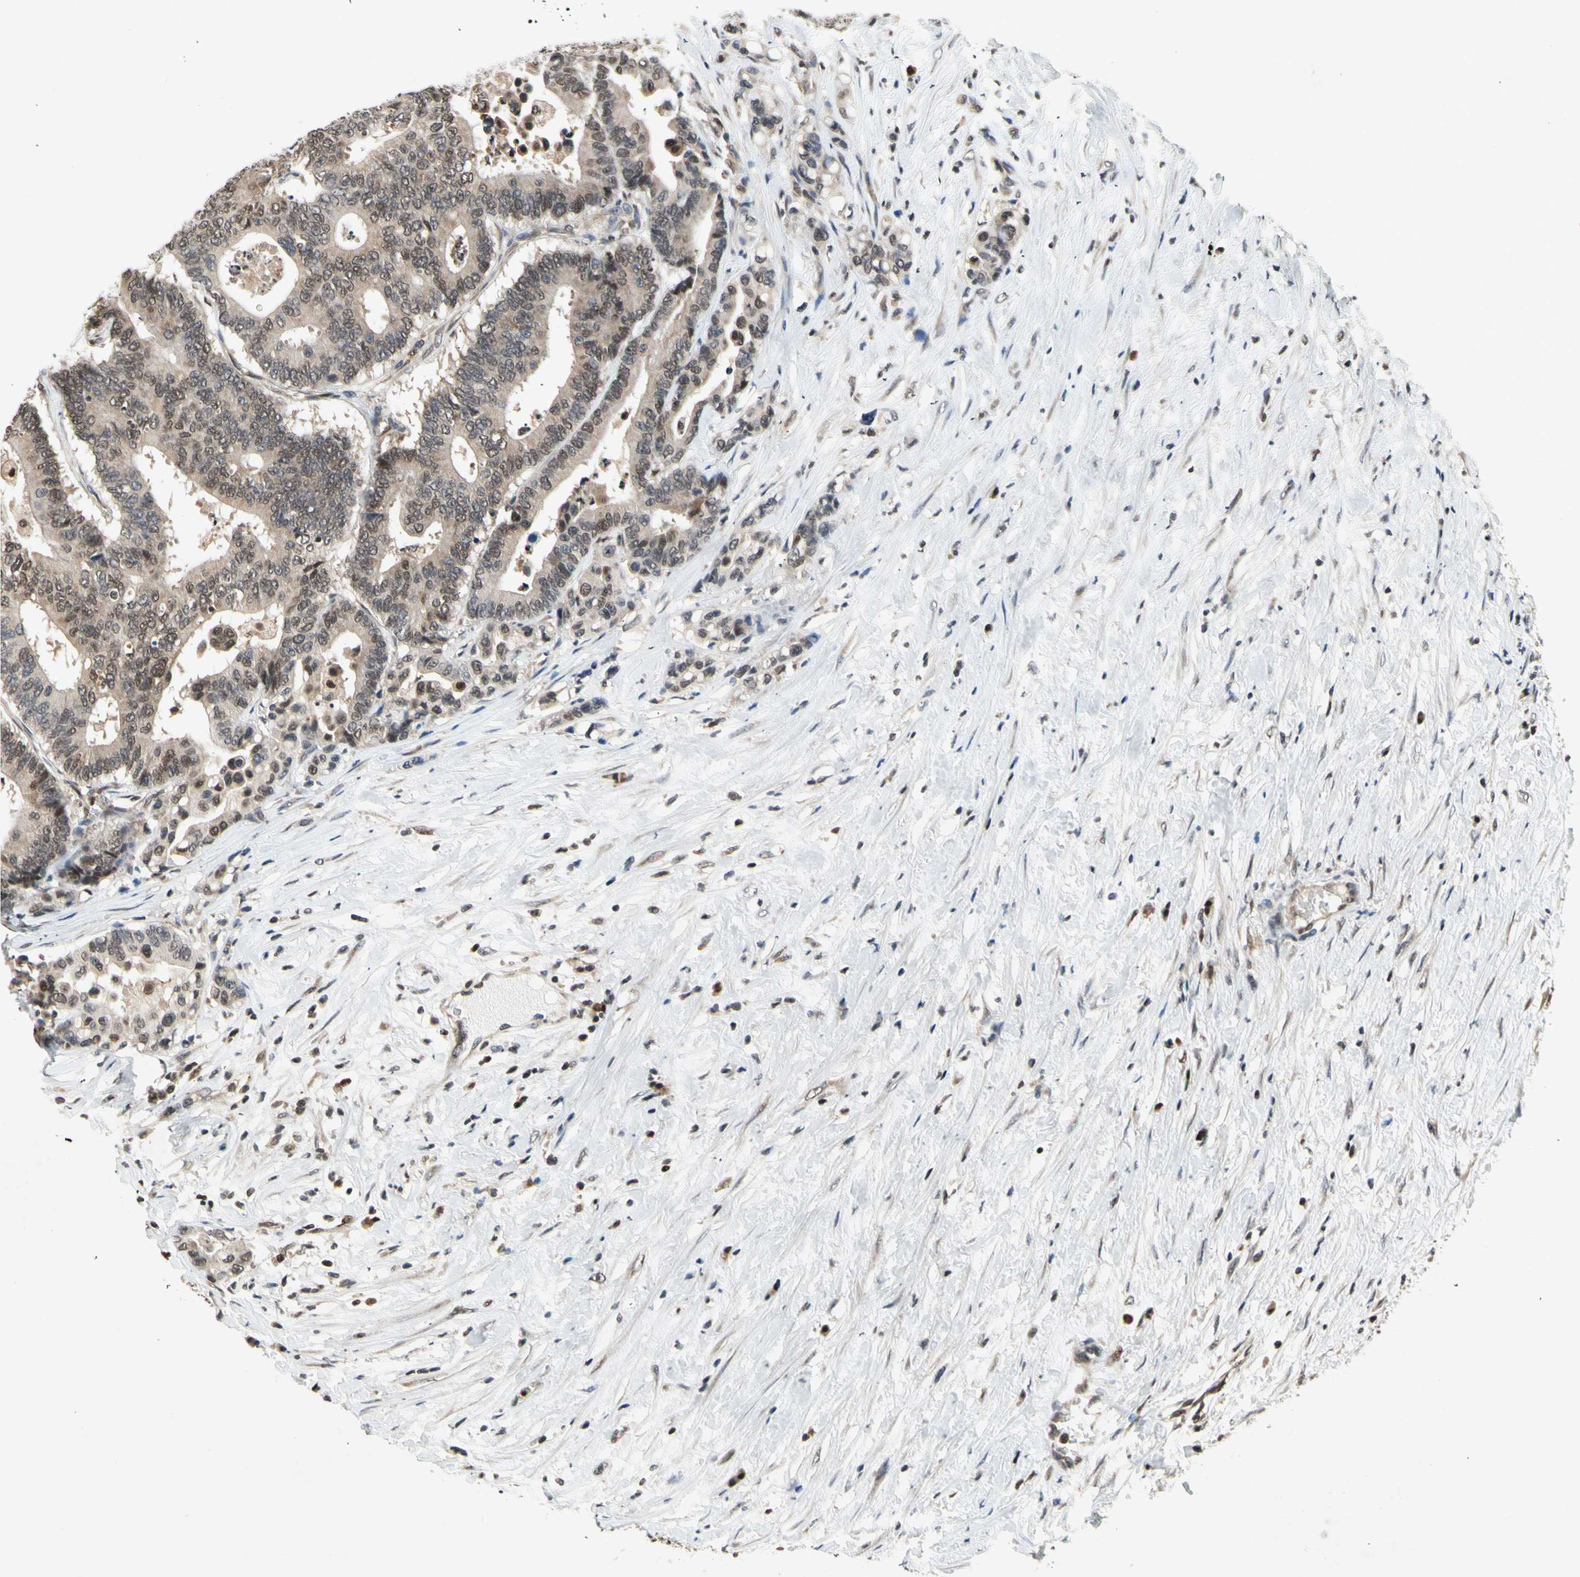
{"staining": {"intensity": "weak", "quantity": "25%-75%", "location": "cytoplasmic/membranous,nuclear"}, "tissue": "colorectal cancer", "cell_type": "Tumor cells", "image_type": "cancer", "snomed": [{"axis": "morphology", "description": "Normal tissue, NOS"}, {"axis": "morphology", "description": "Adenocarcinoma, NOS"}, {"axis": "topography", "description": "Colon"}], "caption": "Adenocarcinoma (colorectal) stained with DAB IHC reveals low levels of weak cytoplasmic/membranous and nuclear staining in about 25%-75% of tumor cells.", "gene": "GSR", "patient": {"sex": "male", "age": 82}}